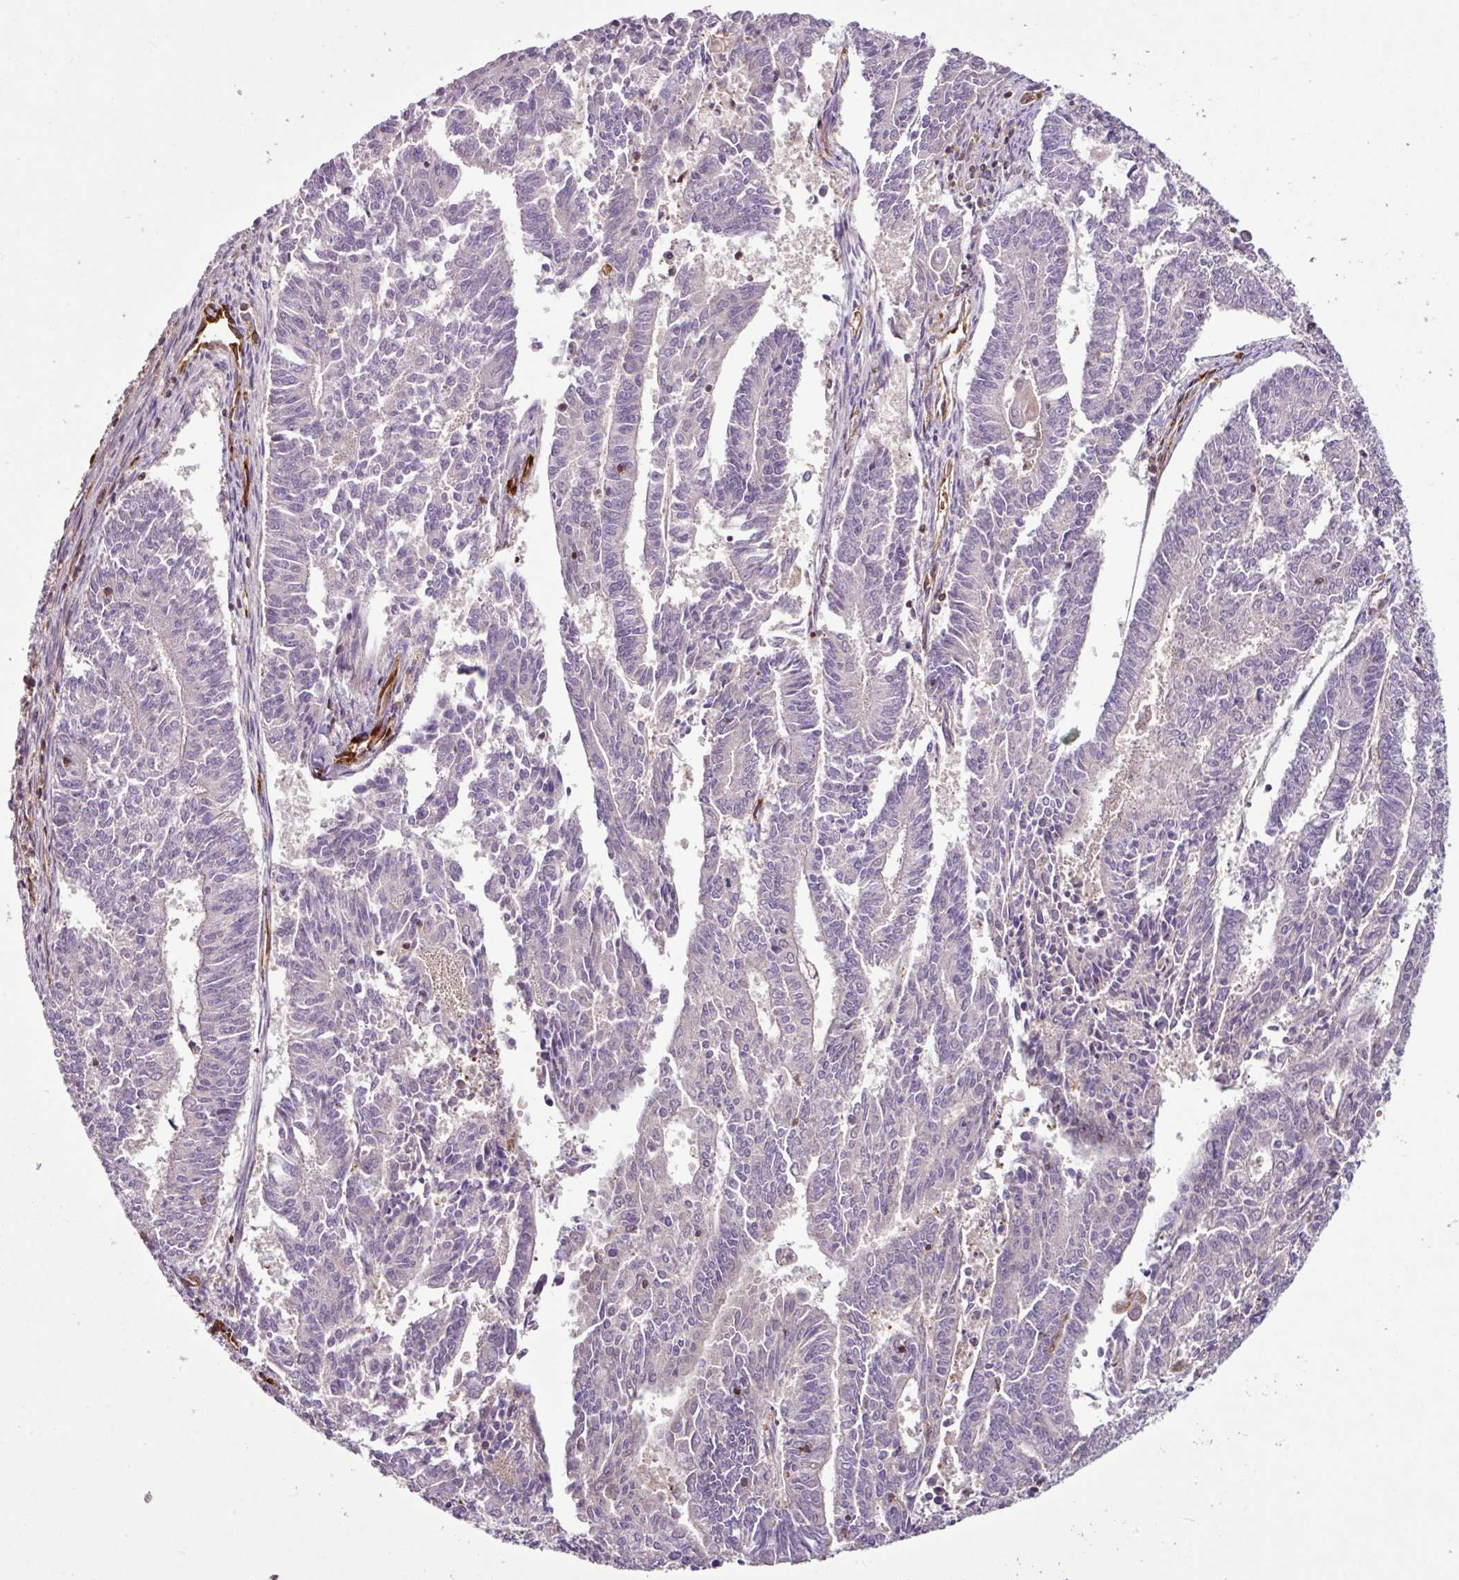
{"staining": {"intensity": "negative", "quantity": "none", "location": "none"}, "tissue": "endometrial cancer", "cell_type": "Tumor cells", "image_type": "cancer", "snomed": [{"axis": "morphology", "description": "Adenocarcinoma, NOS"}, {"axis": "topography", "description": "Endometrium"}], "caption": "Photomicrograph shows no significant protein staining in tumor cells of adenocarcinoma (endometrial). (Stains: DAB immunohistochemistry (IHC) with hematoxylin counter stain, Microscopy: brightfield microscopy at high magnification).", "gene": "ZNF106", "patient": {"sex": "female", "age": 59}}